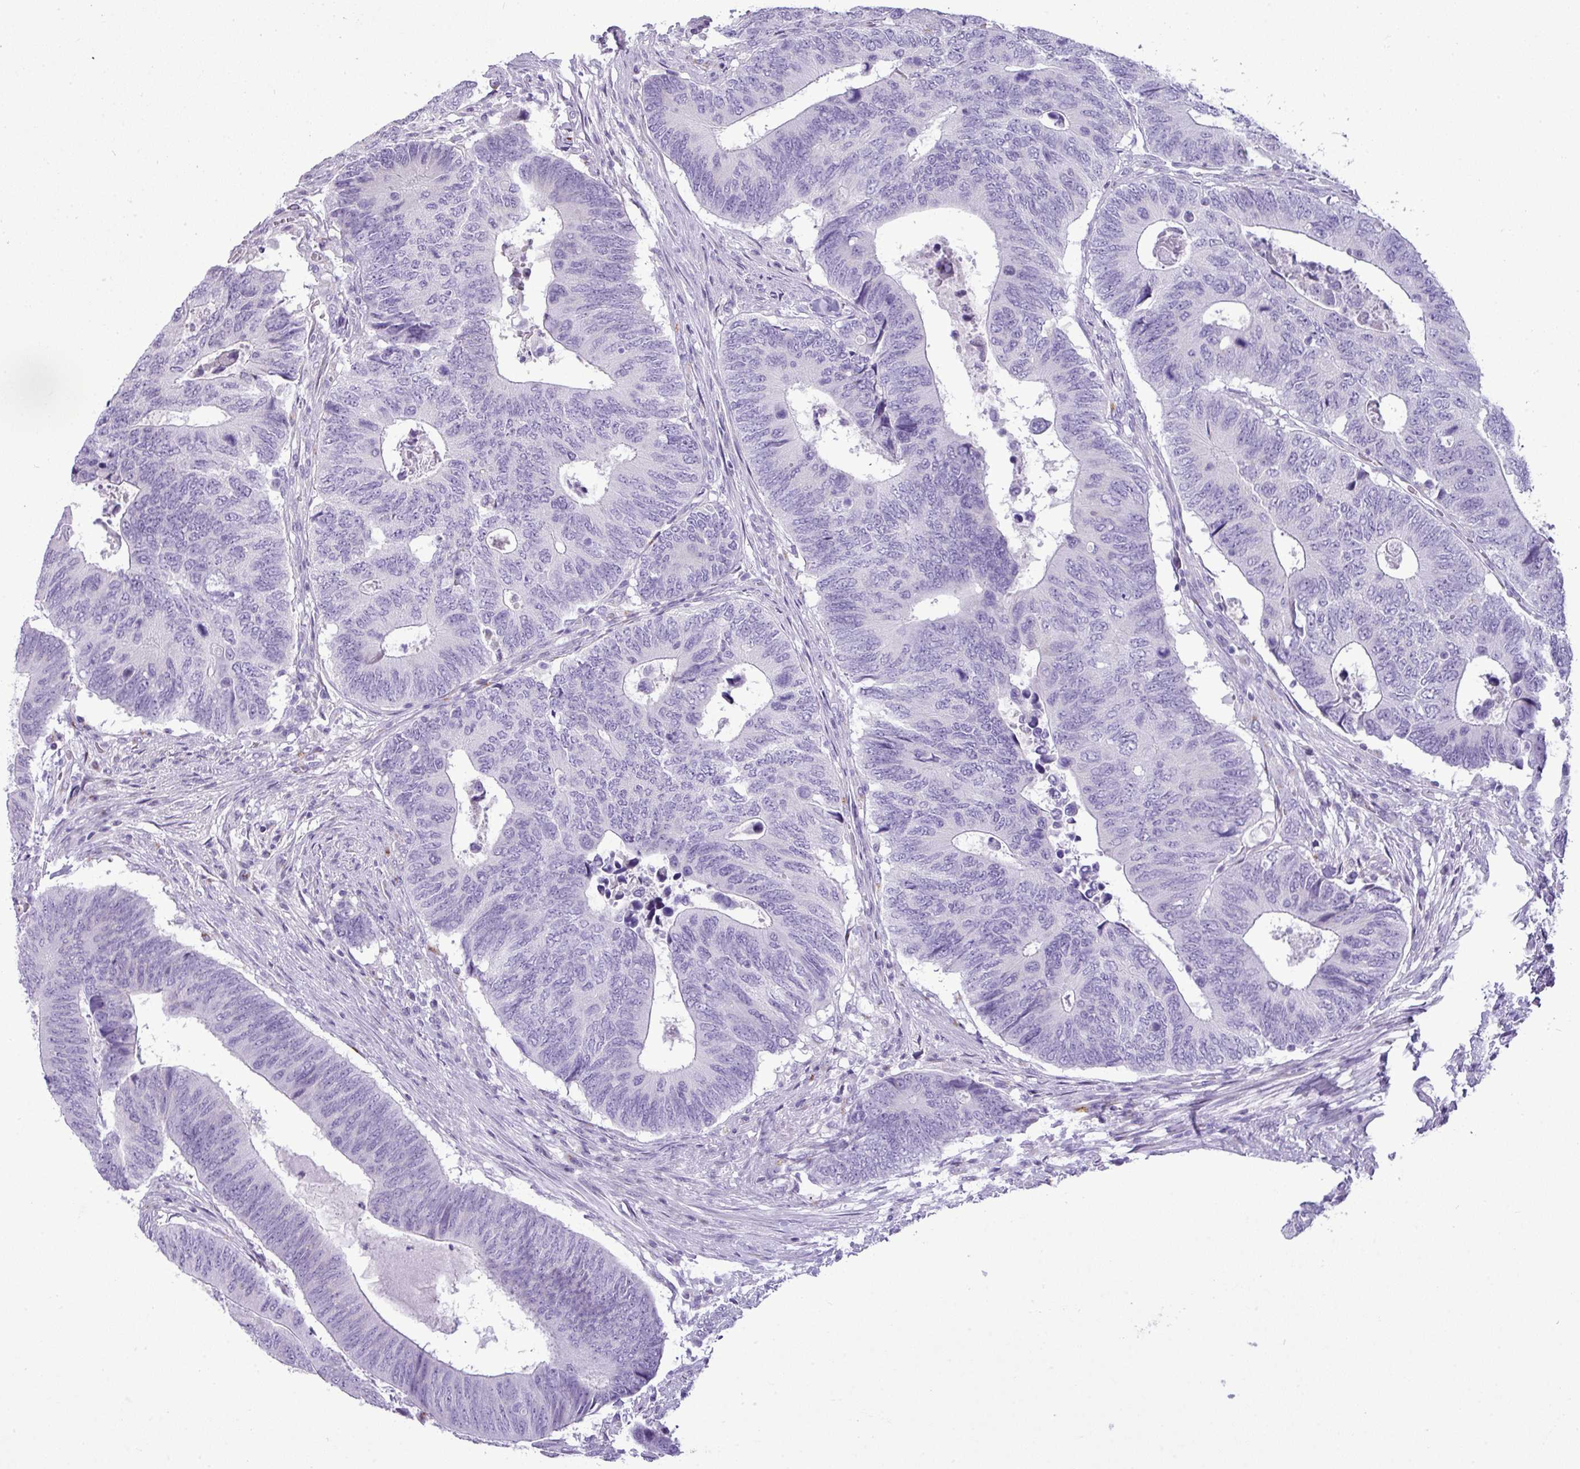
{"staining": {"intensity": "negative", "quantity": "none", "location": "none"}, "tissue": "colorectal cancer", "cell_type": "Tumor cells", "image_type": "cancer", "snomed": [{"axis": "morphology", "description": "Adenocarcinoma, NOS"}, {"axis": "topography", "description": "Colon"}], "caption": "Immunohistochemical staining of human colorectal adenocarcinoma demonstrates no significant positivity in tumor cells.", "gene": "FAM43A", "patient": {"sex": "male", "age": 87}}